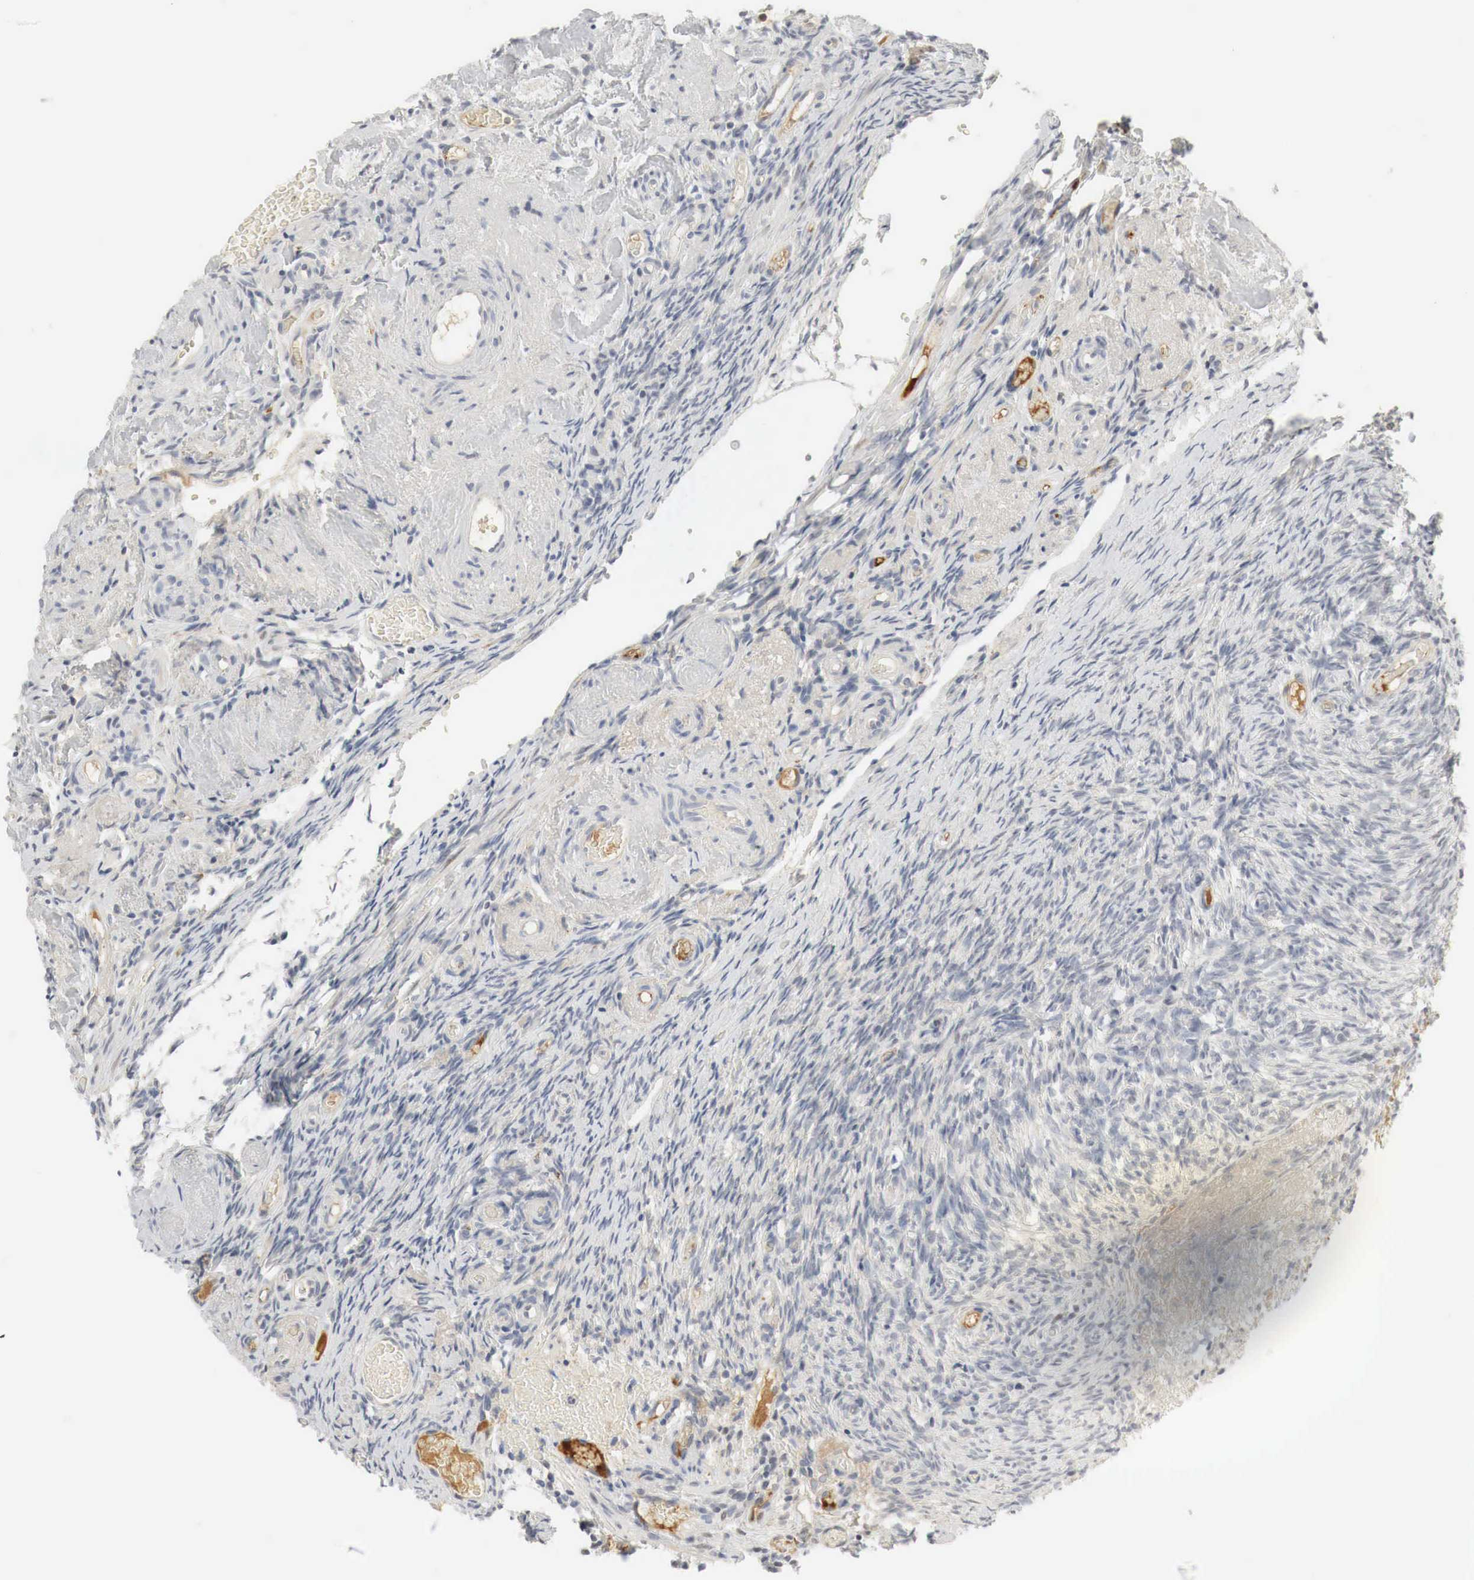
{"staining": {"intensity": "weak", "quantity": "25%-75%", "location": "cytoplasmic/membranous,nuclear"}, "tissue": "ovary", "cell_type": "Ovarian stroma cells", "image_type": "normal", "snomed": [{"axis": "morphology", "description": "Normal tissue, NOS"}, {"axis": "topography", "description": "Ovary"}], "caption": "IHC staining of normal ovary, which shows low levels of weak cytoplasmic/membranous,nuclear staining in about 25%-75% of ovarian stroma cells indicating weak cytoplasmic/membranous,nuclear protein positivity. The staining was performed using DAB (3,3'-diaminobenzidine) (brown) for protein detection and nuclei were counterstained in hematoxylin (blue).", "gene": "MYC", "patient": {"sex": "female", "age": 78}}